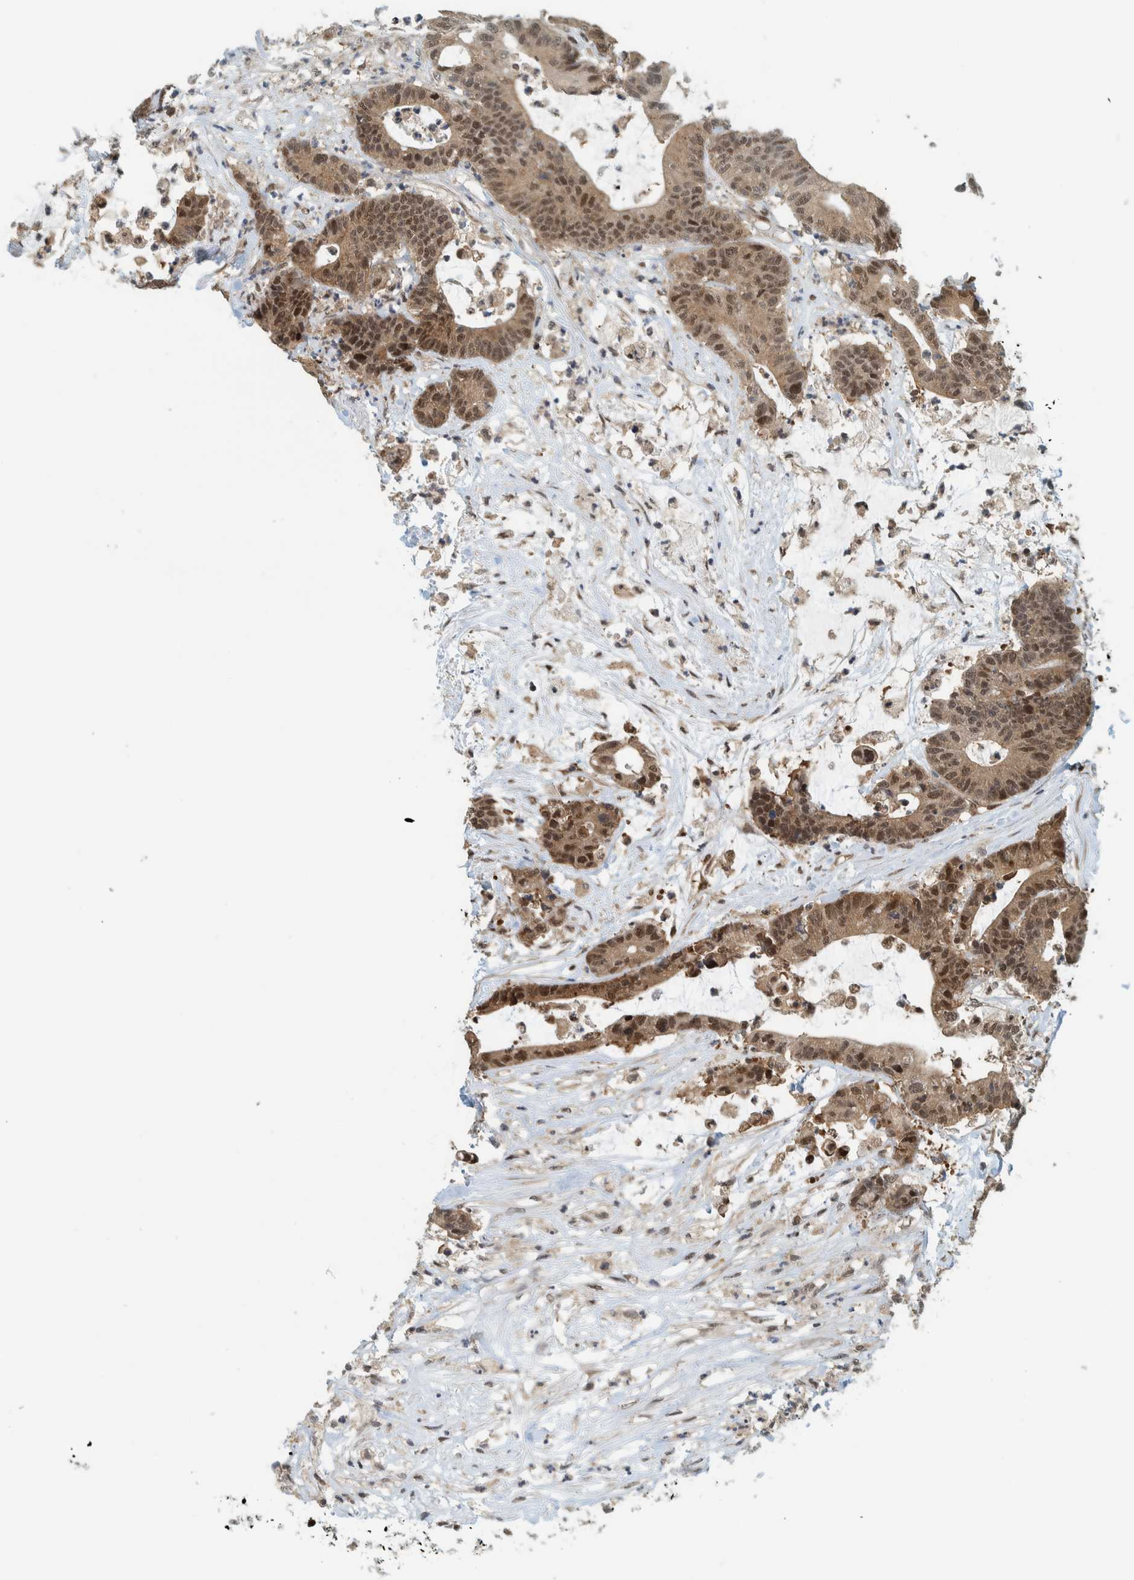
{"staining": {"intensity": "moderate", "quantity": ">75%", "location": "nuclear"}, "tissue": "colorectal cancer", "cell_type": "Tumor cells", "image_type": "cancer", "snomed": [{"axis": "morphology", "description": "Adenocarcinoma, NOS"}, {"axis": "topography", "description": "Colon"}], "caption": "This micrograph displays IHC staining of colorectal cancer, with medium moderate nuclear positivity in approximately >75% of tumor cells.", "gene": "COPS3", "patient": {"sex": "female", "age": 84}}